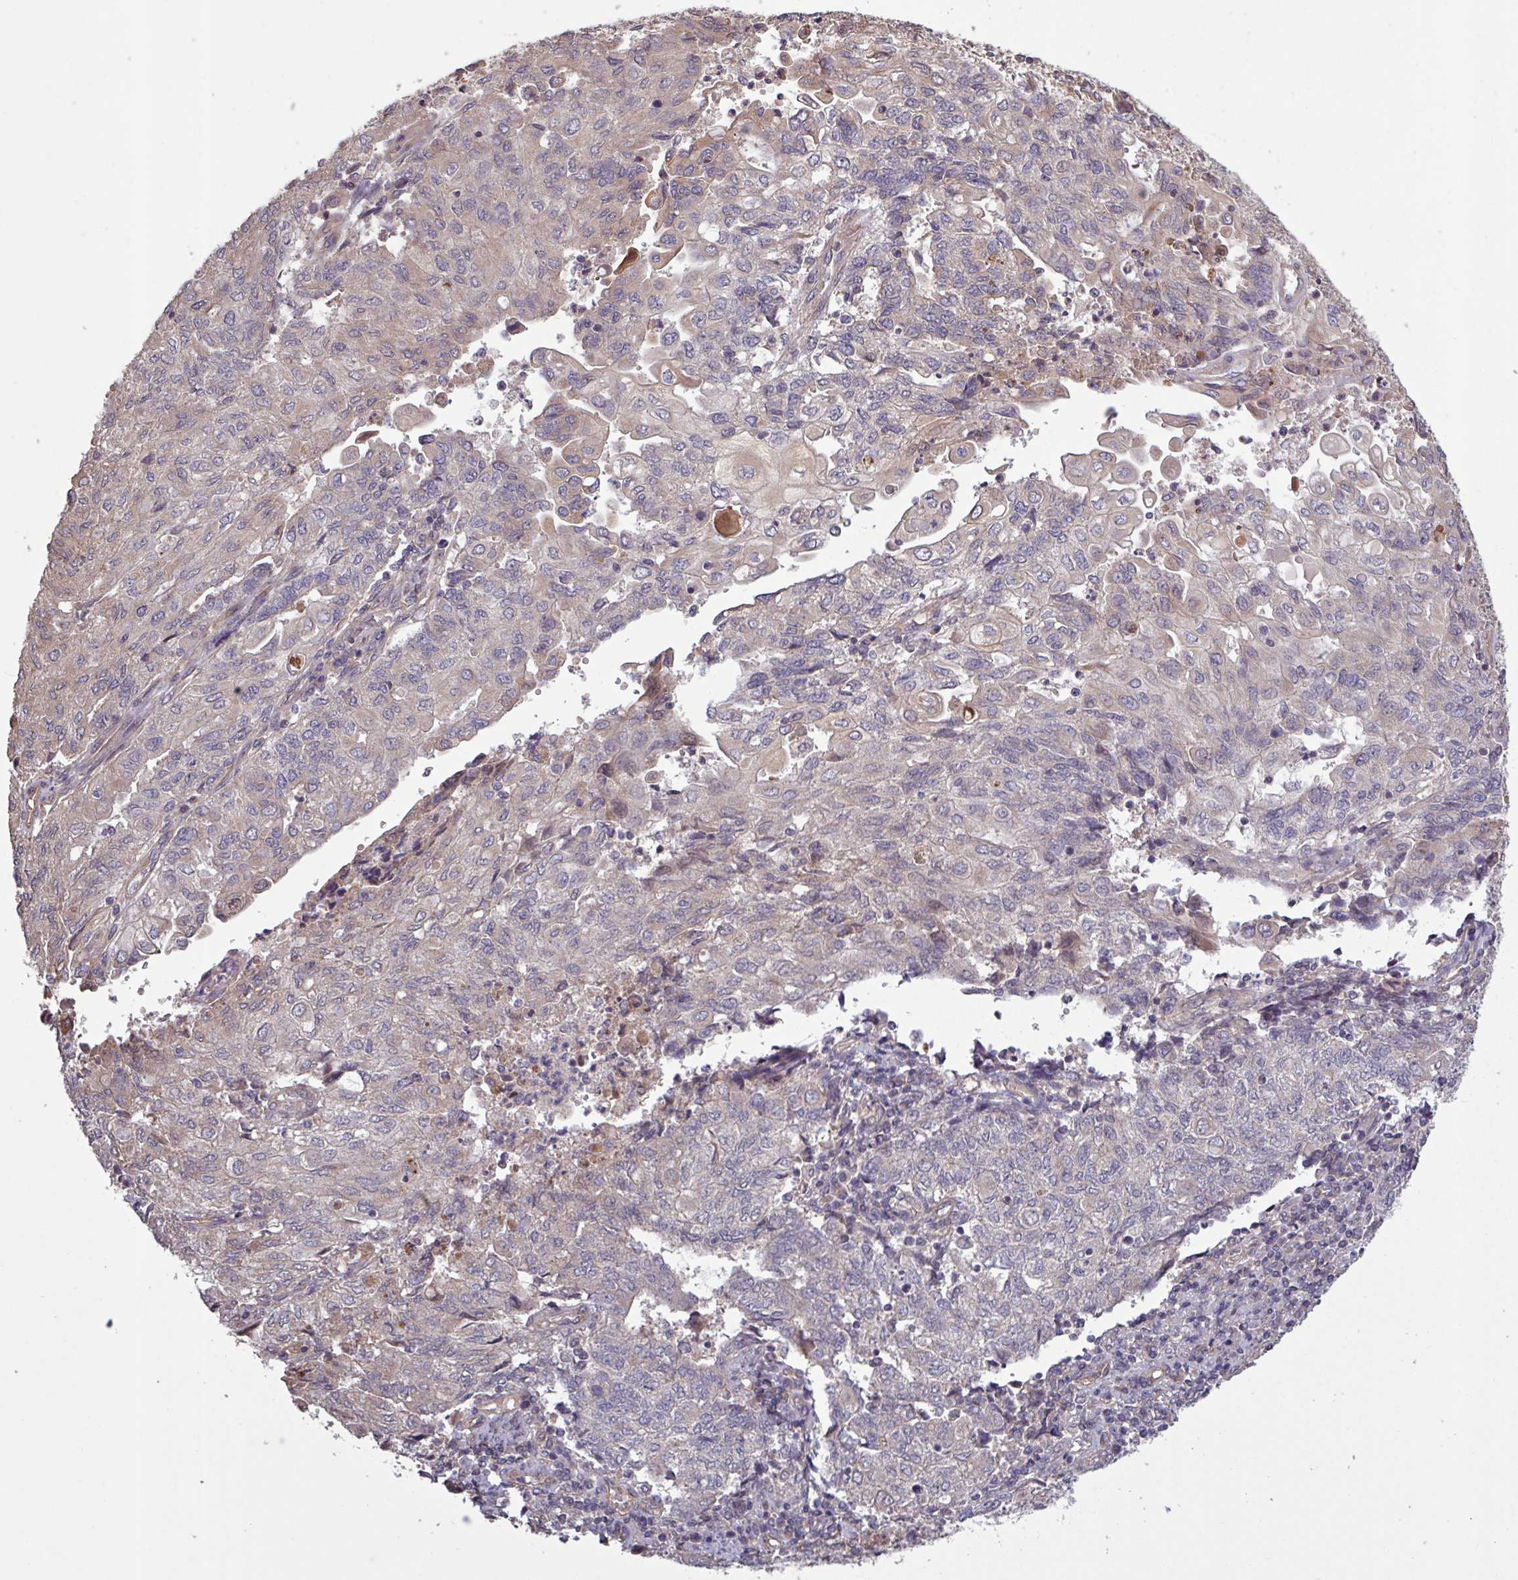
{"staining": {"intensity": "negative", "quantity": "none", "location": "none"}, "tissue": "endometrial cancer", "cell_type": "Tumor cells", "image_type": "cancer", "snomed": [{"axis": "morphology", "description": "Adenocarcinoma, NOS"}, {"axis": "topography", "description": "Endometrium"}], "caption": "Immunohistochemistry (IHC) of endometrial cancer exhibits no expression in tumor cells.", "gene": "TRABD2A", "patient": {"sex": "female", "age": 54}}